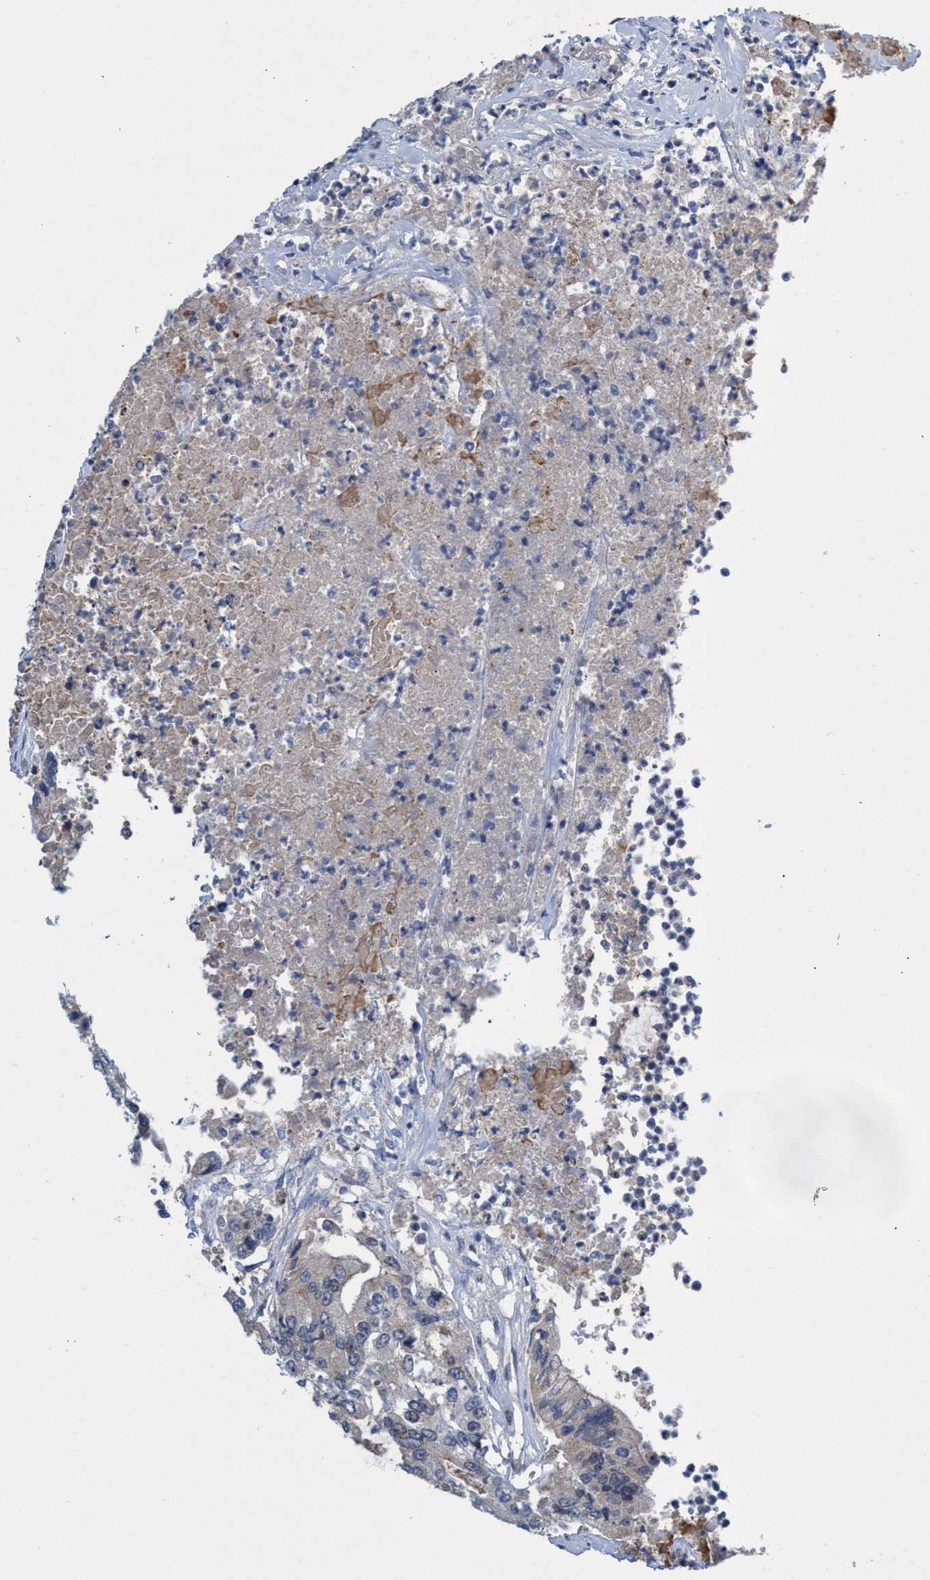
{"staining": {"intensity": "negative", "quantity": "none", "location": "none"}, "tissue": "colorectal cancer", "cell_type": "Tumor cells", "image_type": "cancer", "snomed": [{"axis": "morphology", "description": "Adenocarcinoma, NOS"}, {"axis": "topography", "description": "Colon"}], "caption": "The photomicrograph demonstrates no significant positivity in tumor cells of adenocarcinoma (colorectal). (DAB (3,3'-diaminobenzidine) immunohistochemistry (IHC), high magnification).", "gene": "SVEP1", "patient": {"sex": "female", "age": 77}}